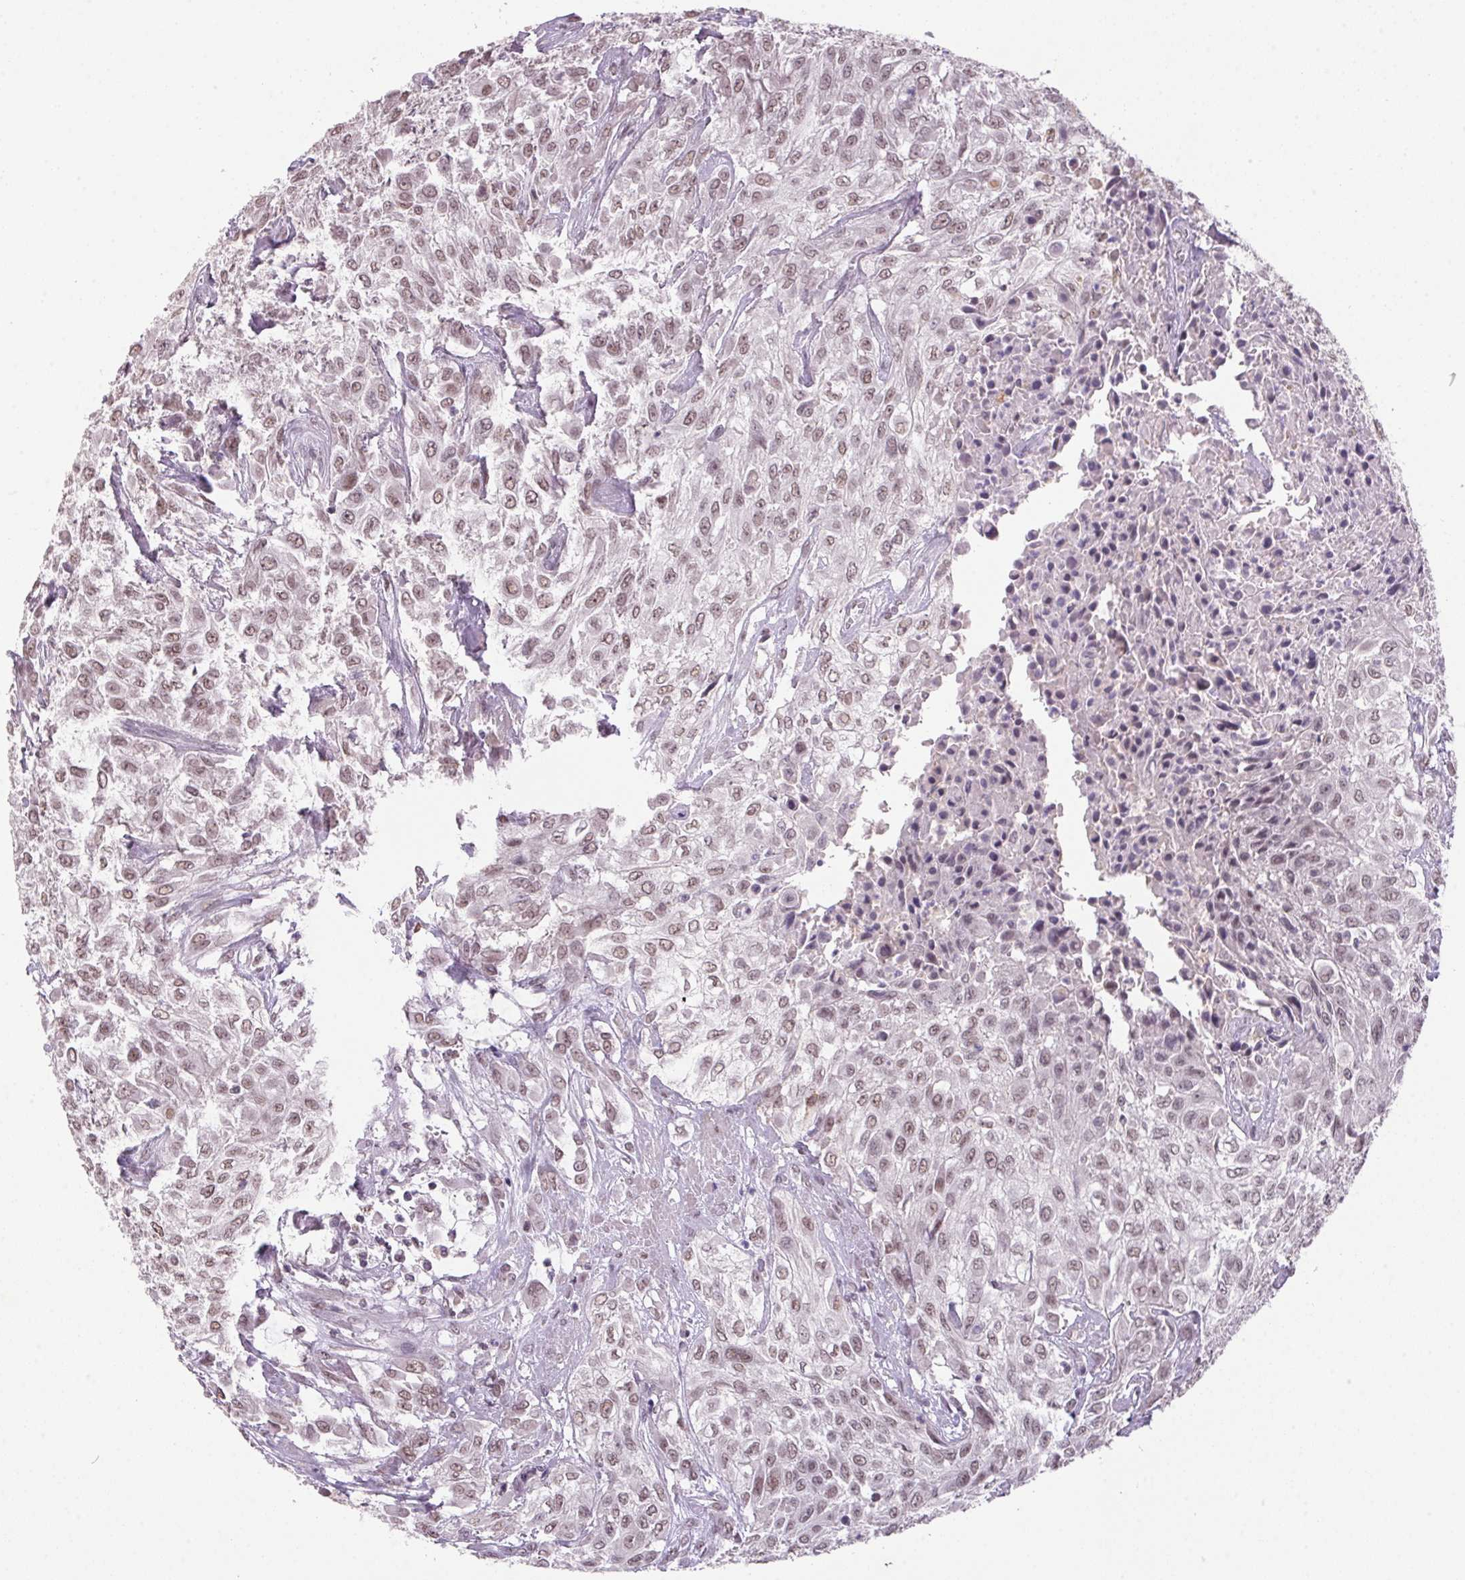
{"staining": {"intensity": "weak", "quantity": ">75%", "location": "nuclear"}, "tissue": "urothelial cancer", "cell_type": "Tumor cells", "image_type": "cancer", "snomed": [{"axis": "morphology", "description": "Urothelial carcinoma, High grade"}, {"axis": "topography", "description": "Urinary bladder"}], "caption": "Approximately >75% of tumor cells in urothelial cancer reveal weak nuclear protein positivity as visualized by brown immunohistochemical staining.", "gene": "ZBTB4", "patient": {"sex": "male", "age": 57}}